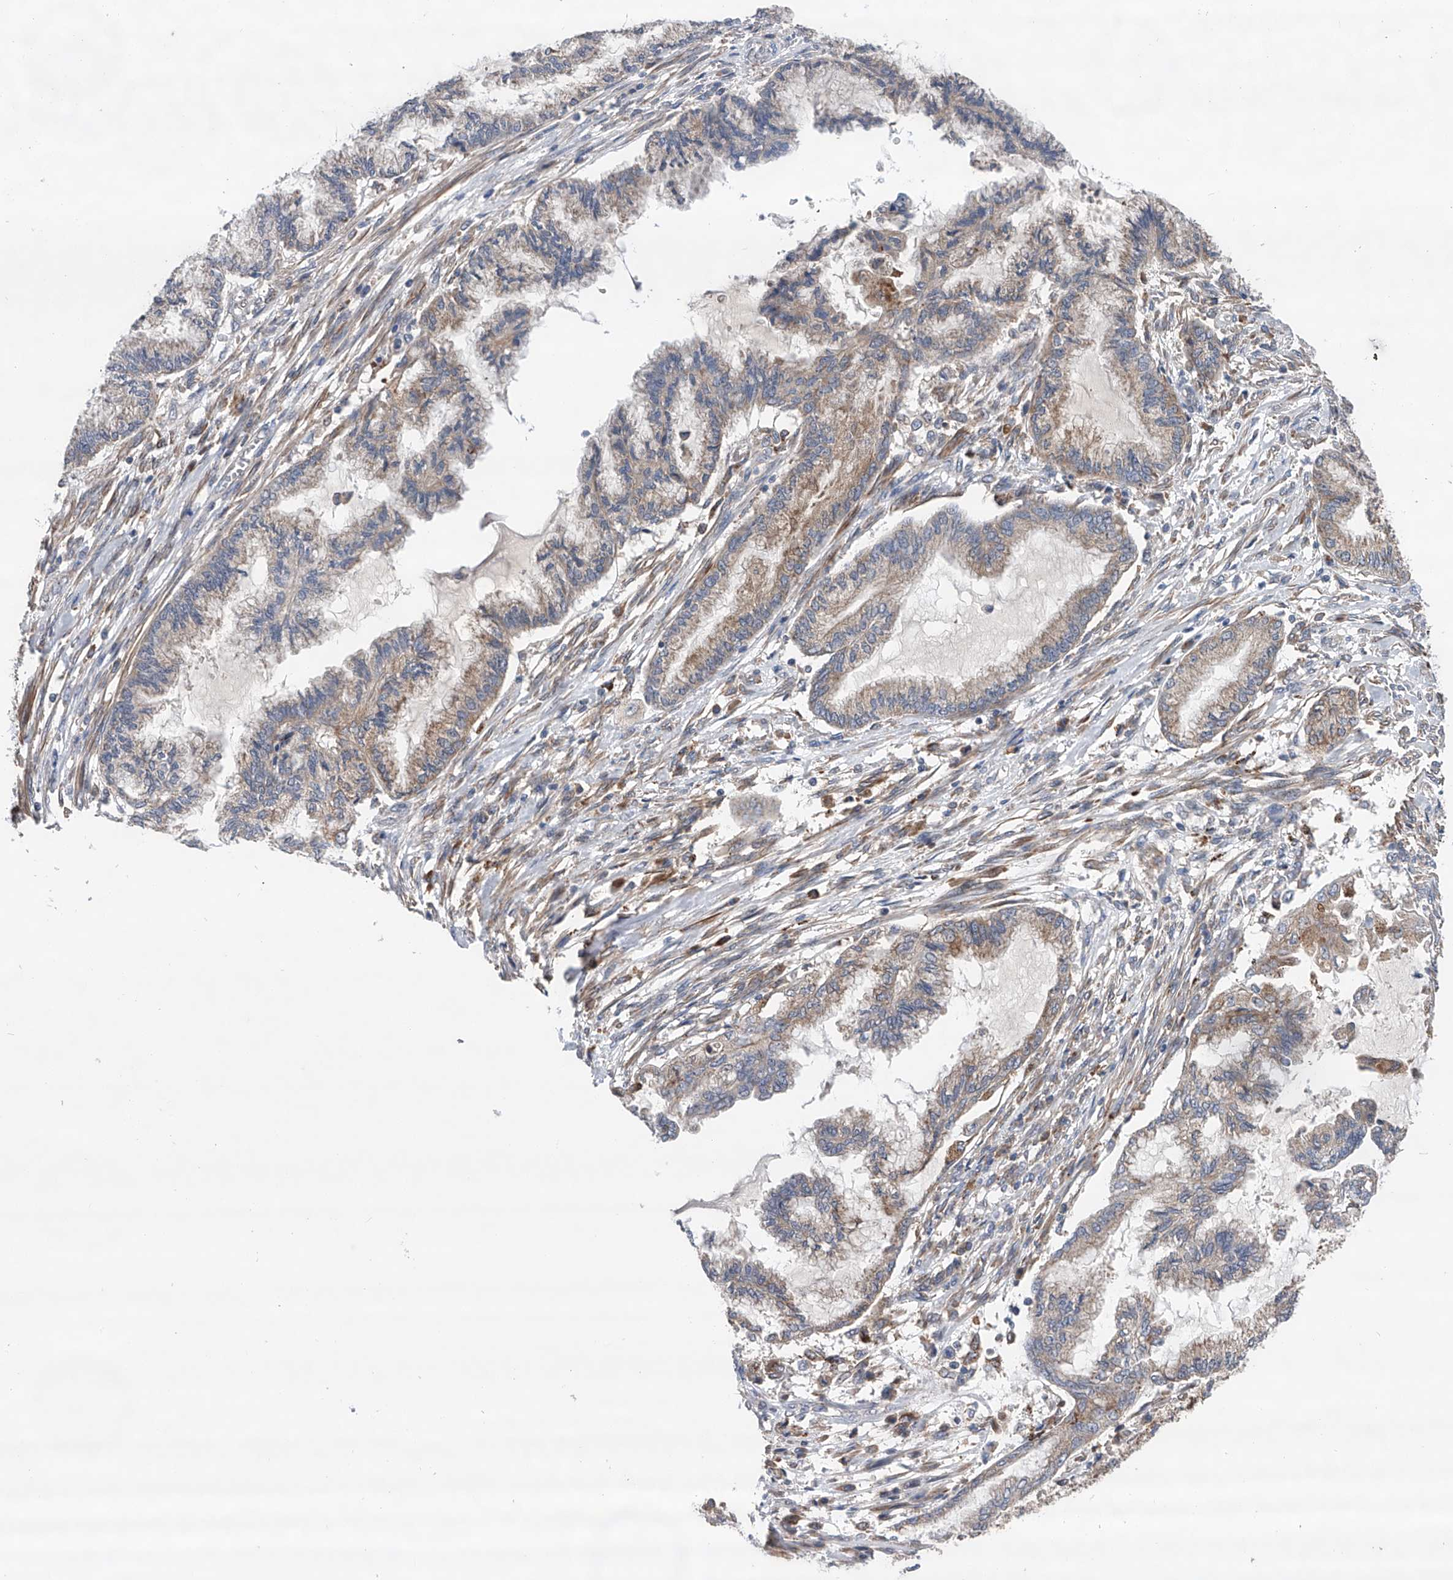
{"staining": {"intensity": "weak", "quantity": "25%-75%", "location": "cytoplasmic/membranous"}, "tissue": "endometrial cancer", "cell_type": "Tumor cells", "image_type": "cancer", "snomed": [{"axis": "morphology", "description": "Adenocarcinoma, NOS"}, {"axis": "topography", "description": "Endometrium"}], "caption": "DAB (3,3'-diaminobenzidine) immunohistochemical staining of endometrial adenocarcinoma exhibits weak cytoplasmic/membranous protein expression in about 25%-75% of tumor cells. The staining is performed using DAB brown chromogen to label protein expression. The nuclei are counter-stained blue using hematoxylin.", "gene": "SPOCK1", "patient": {"sex": "female", "age": 86}}